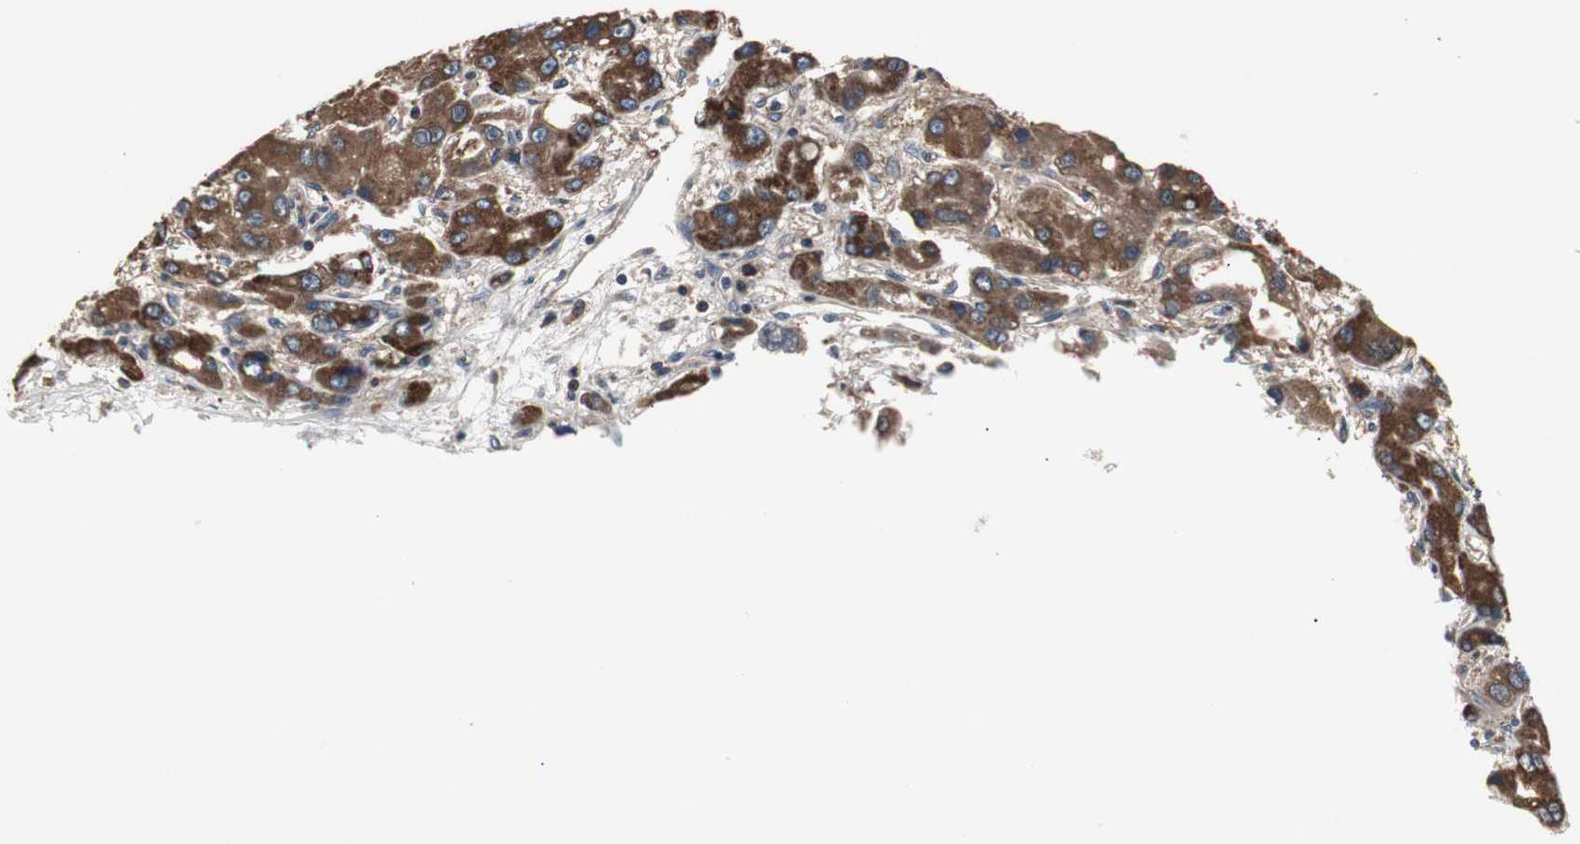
{"staining": {"intensity": "strong", "quantity": ">75%", "location": "cytoplasmic/membranous"}, "tissue": "liver cancer", "cell_type": "Tumor cells", "image_type": "cancer", "snomed": [{"axis": "morphology", "description": "Carcinoma, Hepatocellular, NOS"}, {"axis": "topography", "description": "Liver"}], "caption": "The histopathology image demonstrates immunohistochemical staining of liver cancer (hepatocellular carcinoma). There is strong cytoplasmic/membranous positivity is appreciated in approximately >75% of tumor cells. The staining was performed using DAB to visualize the protein expression in brown, while the nuclei were stained in blue with hematoxylin (Magnification: 20x).", "gene": "ZSCAN22", "patient": {"sex": "male", "age": 55}}